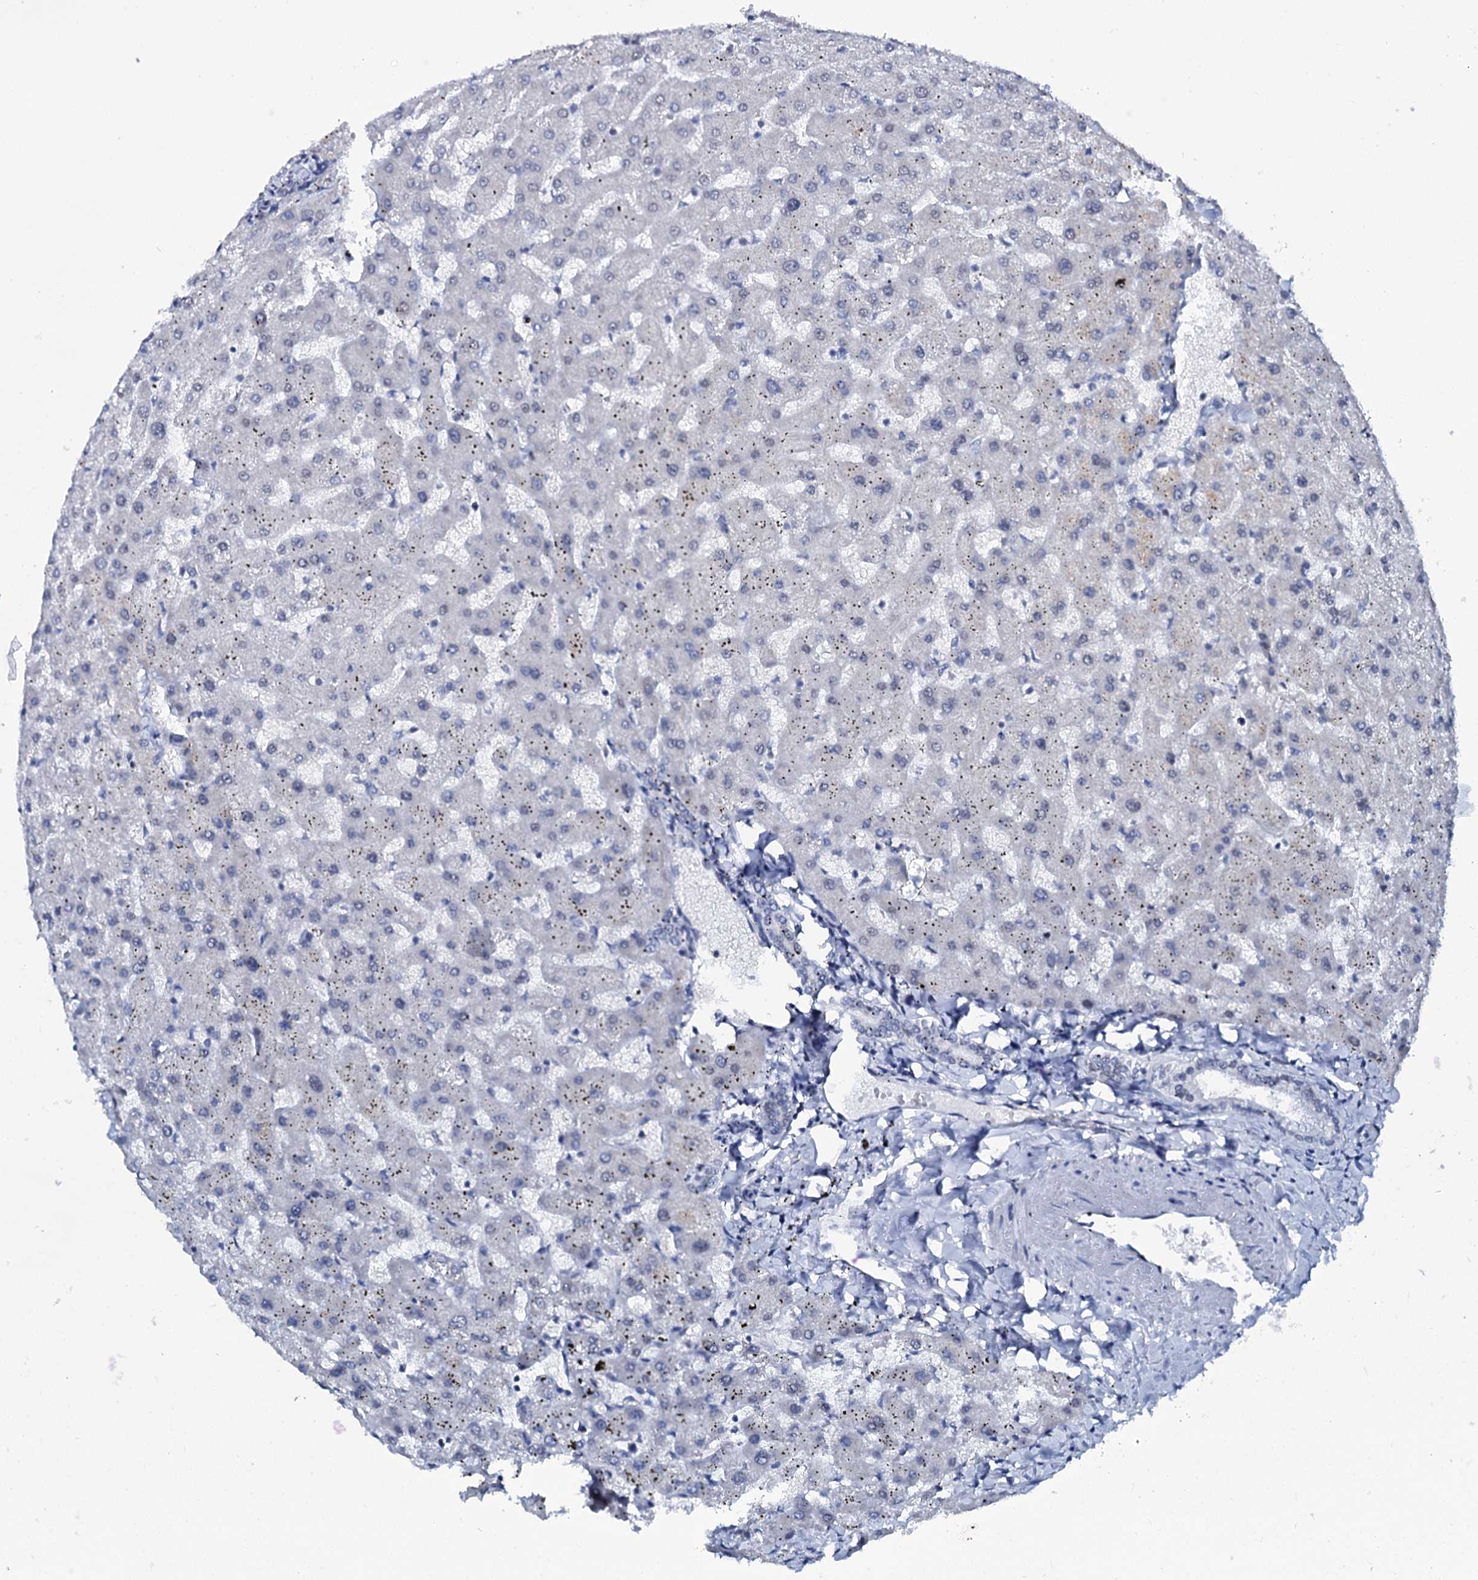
{"staining": {"intensity": "weak", "quantity": "<25%", "location": "nuclear"}, "tissue": "liver", "cell_type": "Cholangiocytes", "image_type": "normal", "snomed": [{"axis": "morphology", "description": "Normal tissue, NOS"}, {"axis": "topography", "description": "Liver"}], "caption": "This photomicrograph is of benign liver stained with IHC to label a protein in brown with the nuclei are counter-stained blue. There is no positivity in cholangiocytes.", "gene": "SREK1", "patient": {"sex": "female", "age": 63}}